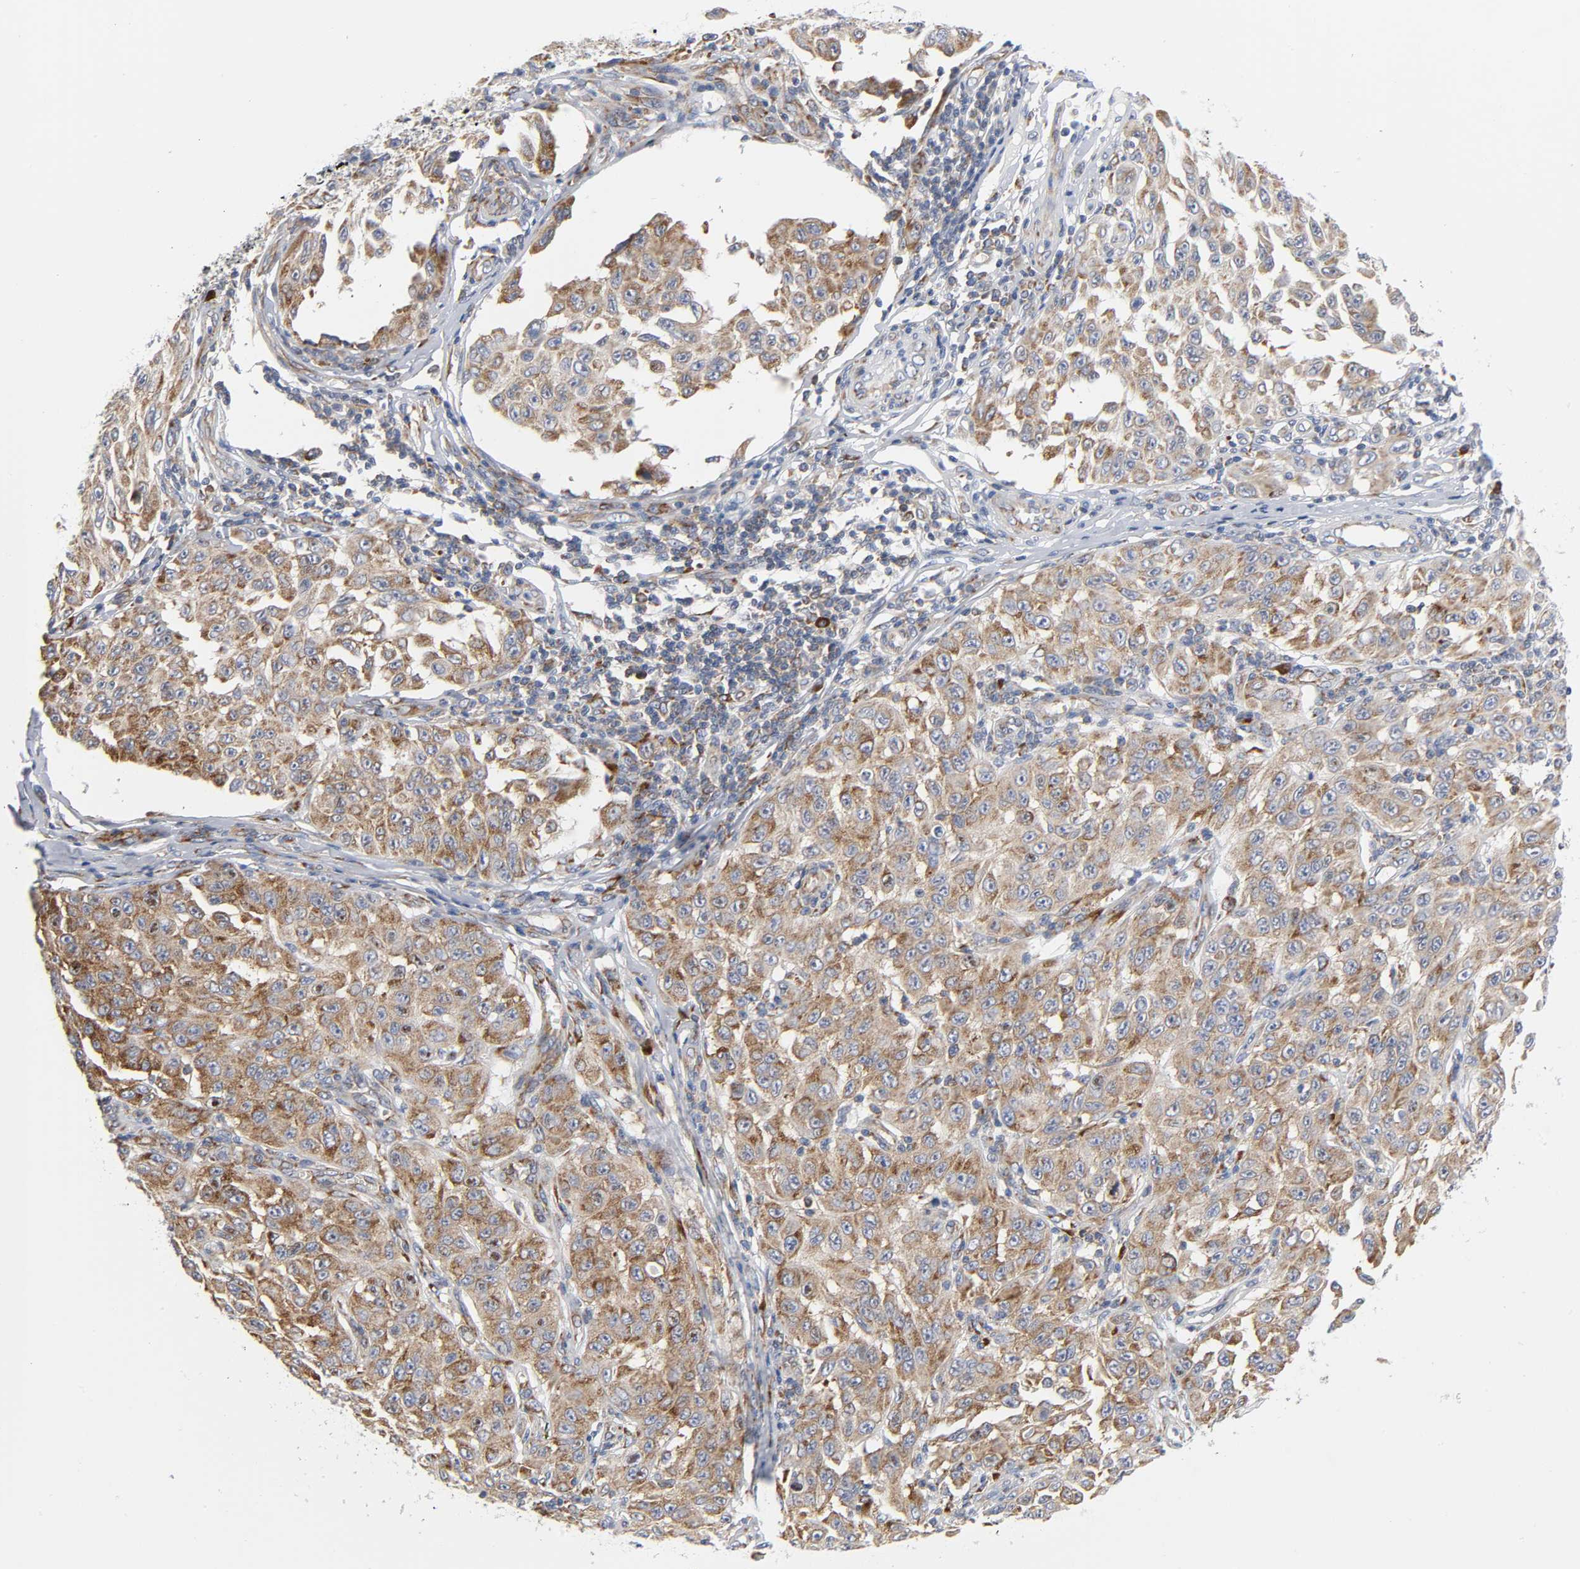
{"staining": {"intensity": "strong", "quantity": ">75%", "location": "cytoplasmic/membranous"}, "tissue": "melanoma", "cell_type": "Tumor cells", "image_type": "cancer", "snomed": [{"axis": "morphology", "description": "Malignant melanoma, NOS"}, {"axis": "topography", "description": "Skin"}], "caption": "Immunohistochemistry staining of malignant melanoma, which shows high levels of strong cytoplasmic/membranous staining in approximately >75% of tumor cells indicating strong cytoplasmic/membranous protein expression. The staining was performed using DAB (3,3'-diaminobenzidine) (brown) for protein detection and nuclei were counterstained in hematoxylin (blue).", "gene": "REL", "patient": {"sex": "male", "age": 30}}